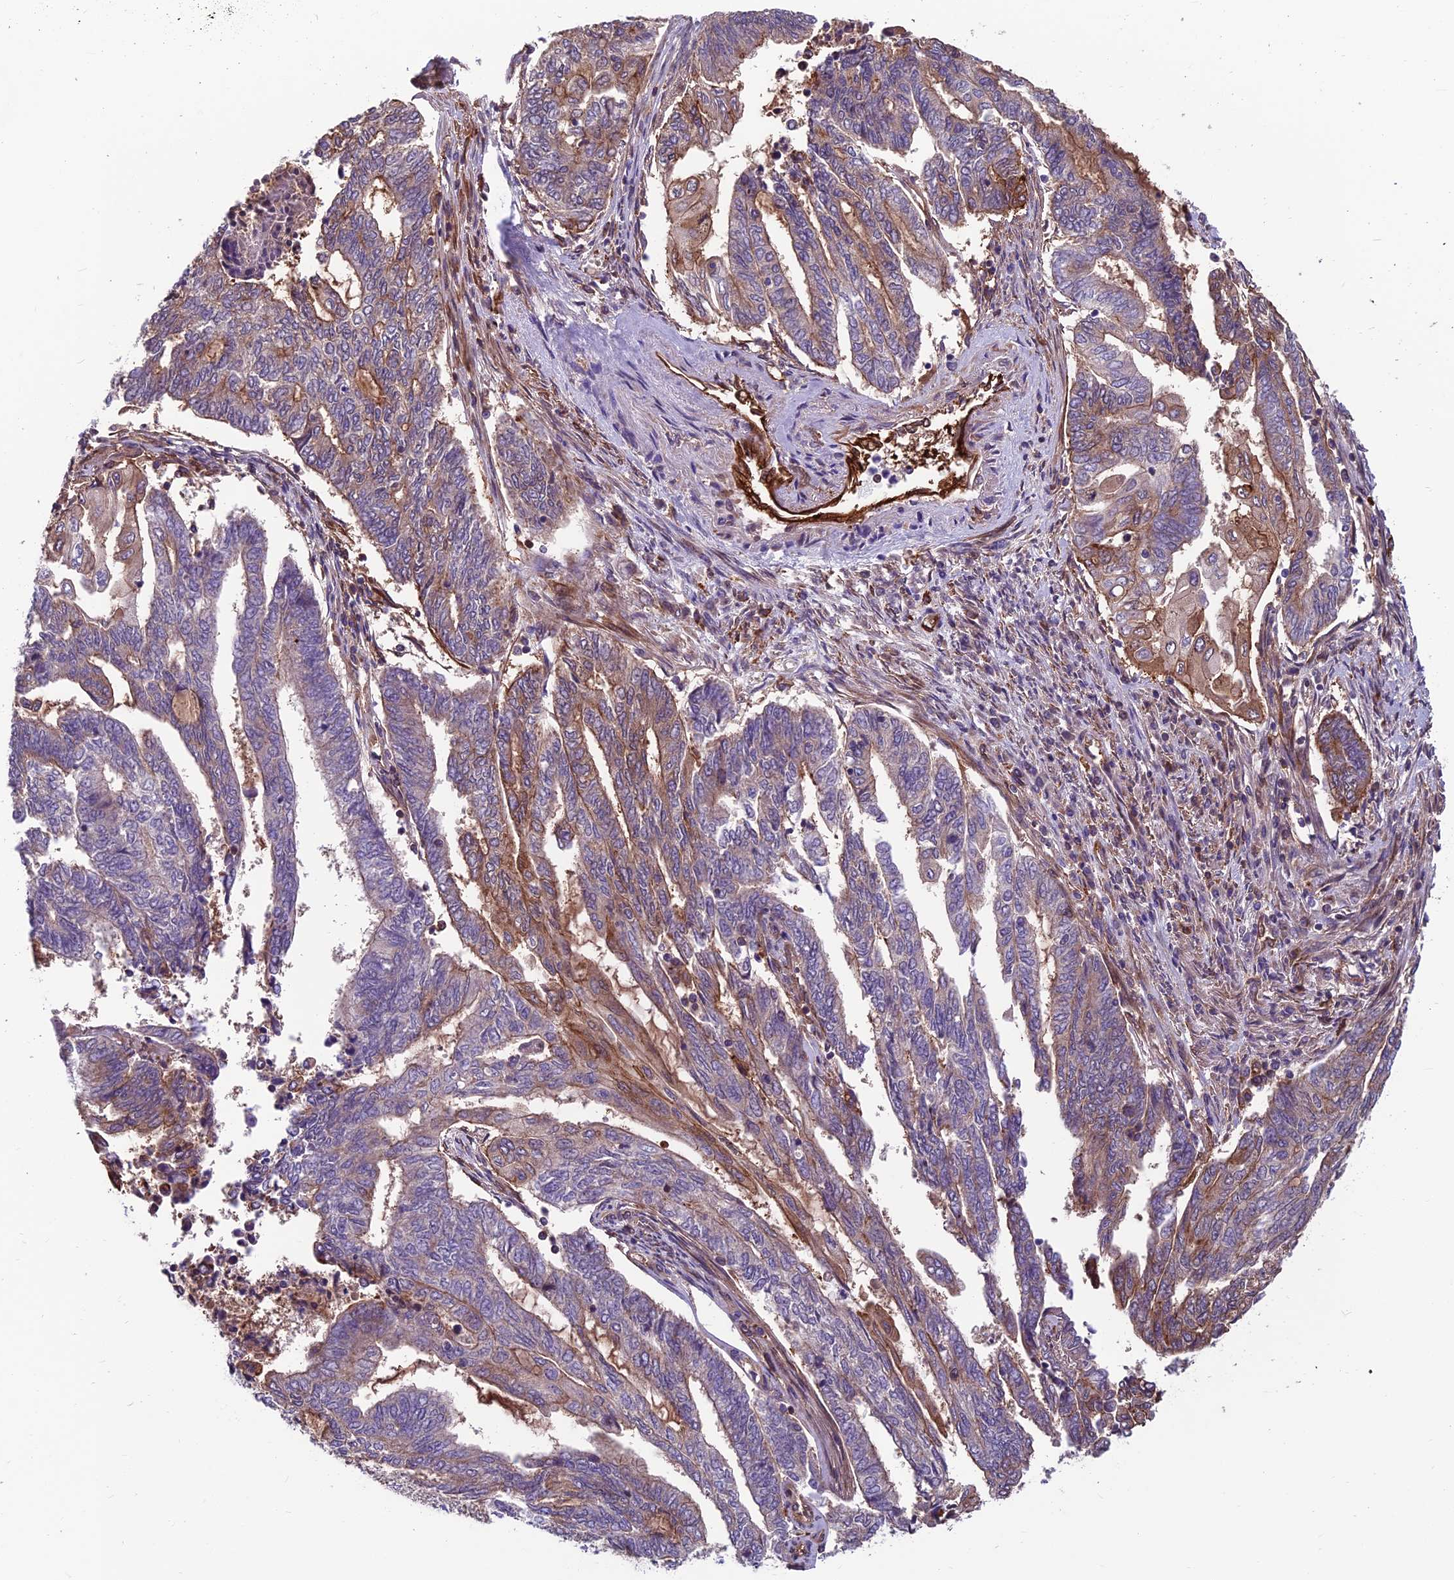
{"staining": {"intensity": "weak", "quantity": "<25%", "location": "cytoplasmic/membranous"}, "tissue": "endometrial cancer", "cell_type": "Tumor cells", "image_type": "cancer", "snomed": [{"axis": "morphology", "description": "Adenocarcinoma, NOS"}, {"axis": "topography", "description": "Uterus"}, {"axis": "topography", "description": "Endometrium"}], "caption": "High power microscopy photomicrograph of an IHC micrograph of endometrial cancer, revealing no significant positivity in tumor cells. Nuclei are stained in blue.", "gene": "RTN4RL1", "patient": {"sex": "female", "age": 70}}